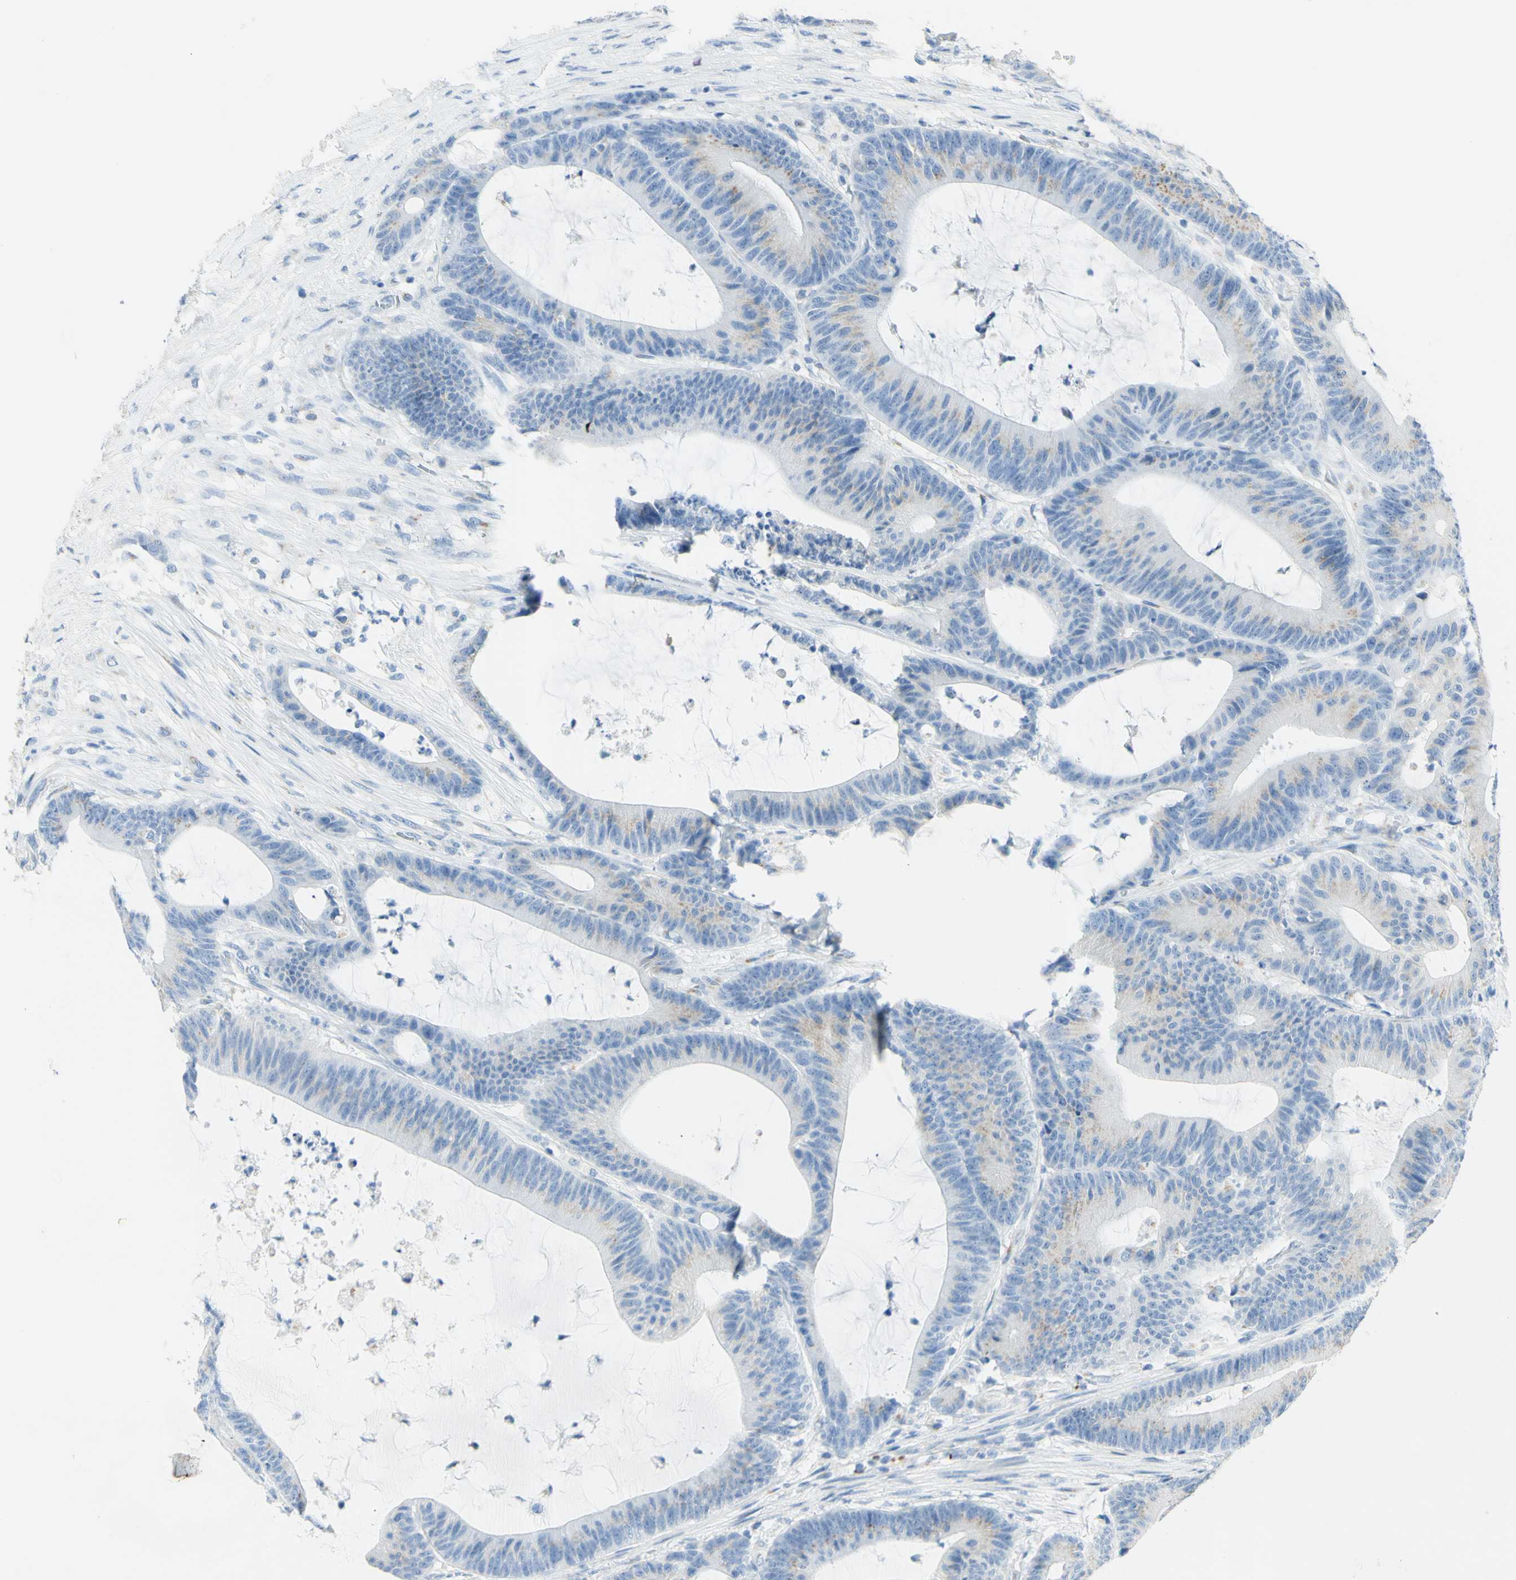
{"staining": {"intensity": "weak", "quantity": ">75%", "location": "cytoplasmic/membranous"}, "tissue": "colorectal cancer", "cell_type": "Tumor cells", "image_type": "cancer", "snomed": [{"axis": "morphology", "description": "Adenocarcinoma, NOS"}, {"axis": "topography", "description": "Colon"}], "caption": "Human adenocarcinoma (colorectal) stained for a protein (brown) displays weak cytoplasmic/membranous positive expression in about >75% of tumor cells.", "gene": "MANEA", "patient": {"sex": "female", "age": 84}}